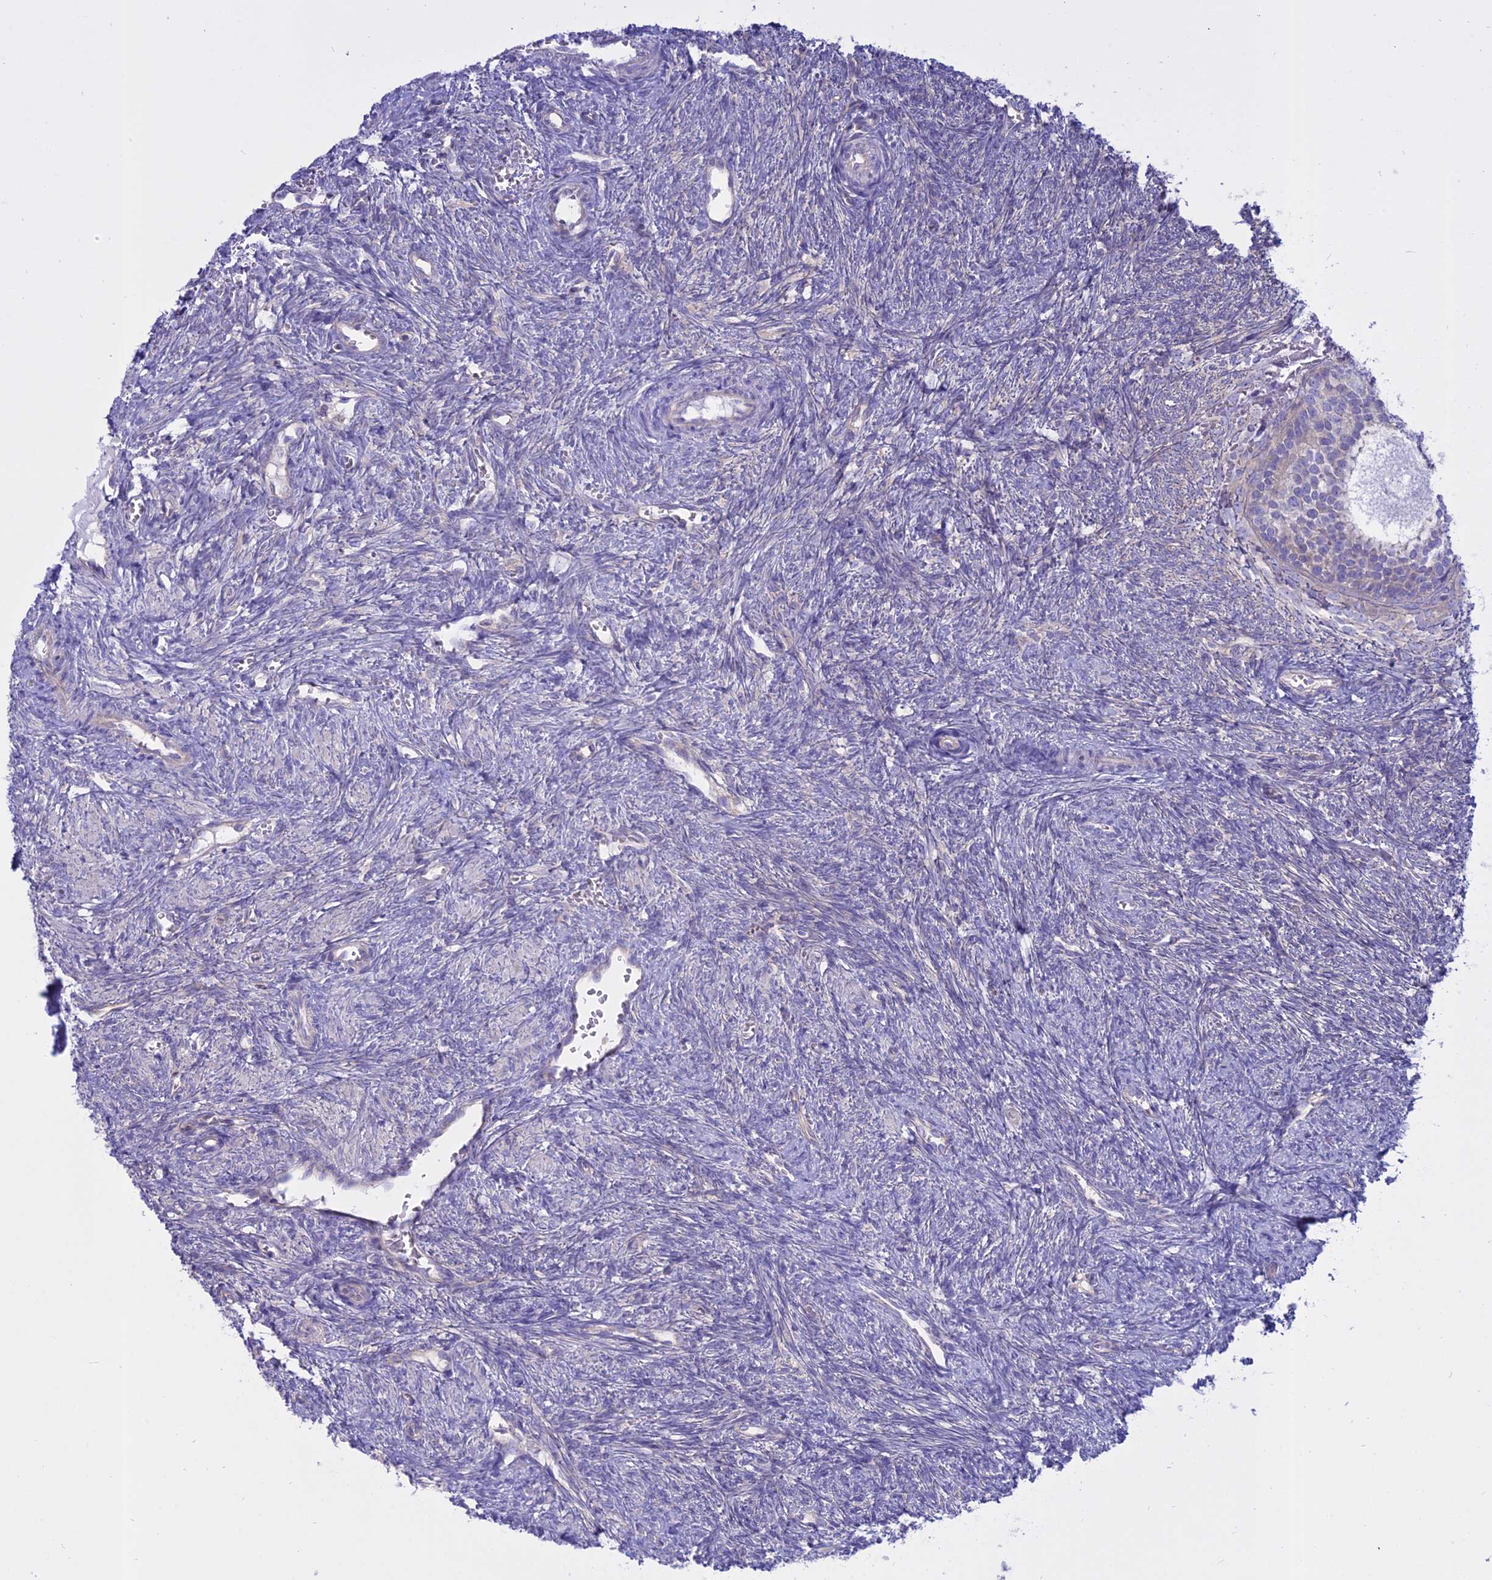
{"staining": {"intensity": "negative", "quantity": "none", "location": "none"}, "tissue": "ovary", "cell_type": "Ovarian stroma cells", "image_type": "normal", "snomed": [{"axis": "morphology", "description": "Normal tissue, NOS"}, {"axis": "topography", "description": "Ovary"}], "caption": "Immunohistochemistry (IHC) of benign human ovary exhibits no expression in ovarian stroma cells. Nuclei are stained in blue.", "gene": "AHCYL1", "patient": {"sex": "female", "age": 41}}